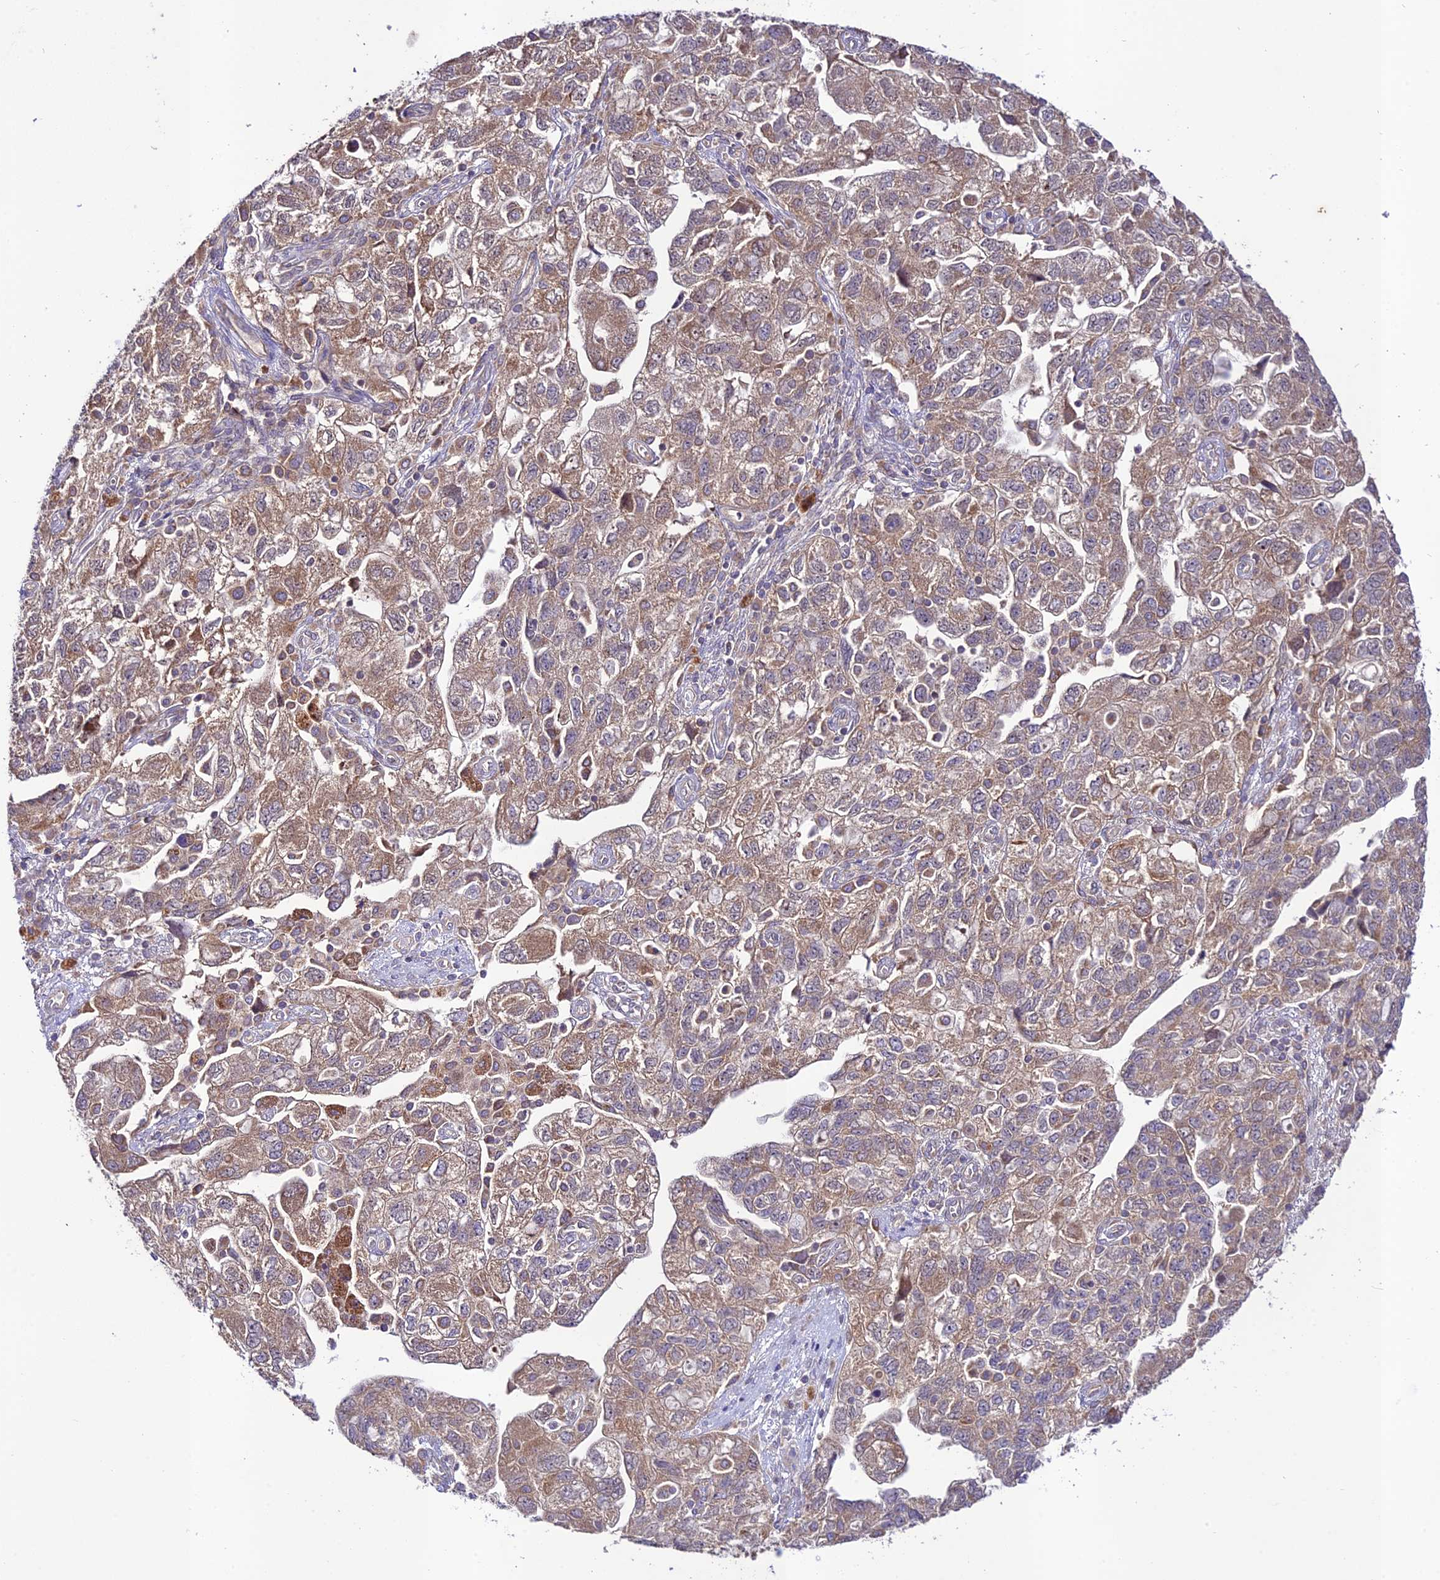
{"staining": {"intensity": "moderate", "quantity": ">75%", "location": "cytoplasmic/membranous"}, "tissue": "ovarian cancer", "cell_type": "Tumor cells", "image_type": "cancer", "snomed": [{"axis": "morphology", "description": "Carcinoma, NOS"}, {"axis": "morphology", "description": "Cystadenocarcinoma, serous, NOS"}, {"axis": "topography", "description": "Ovary"}], "caption": "Brown immunohistochemical staining in human ovarian cancer (carcinoma) reveals moderate cytoplasmic/membranous positivity in about >75% of tumor cells. Immunohistochemistry (ihc) stains the protein in brown and the nuclei are stained blue.", "gene": "TMEM259", "patient": {"sex": "female", "age": 69}}